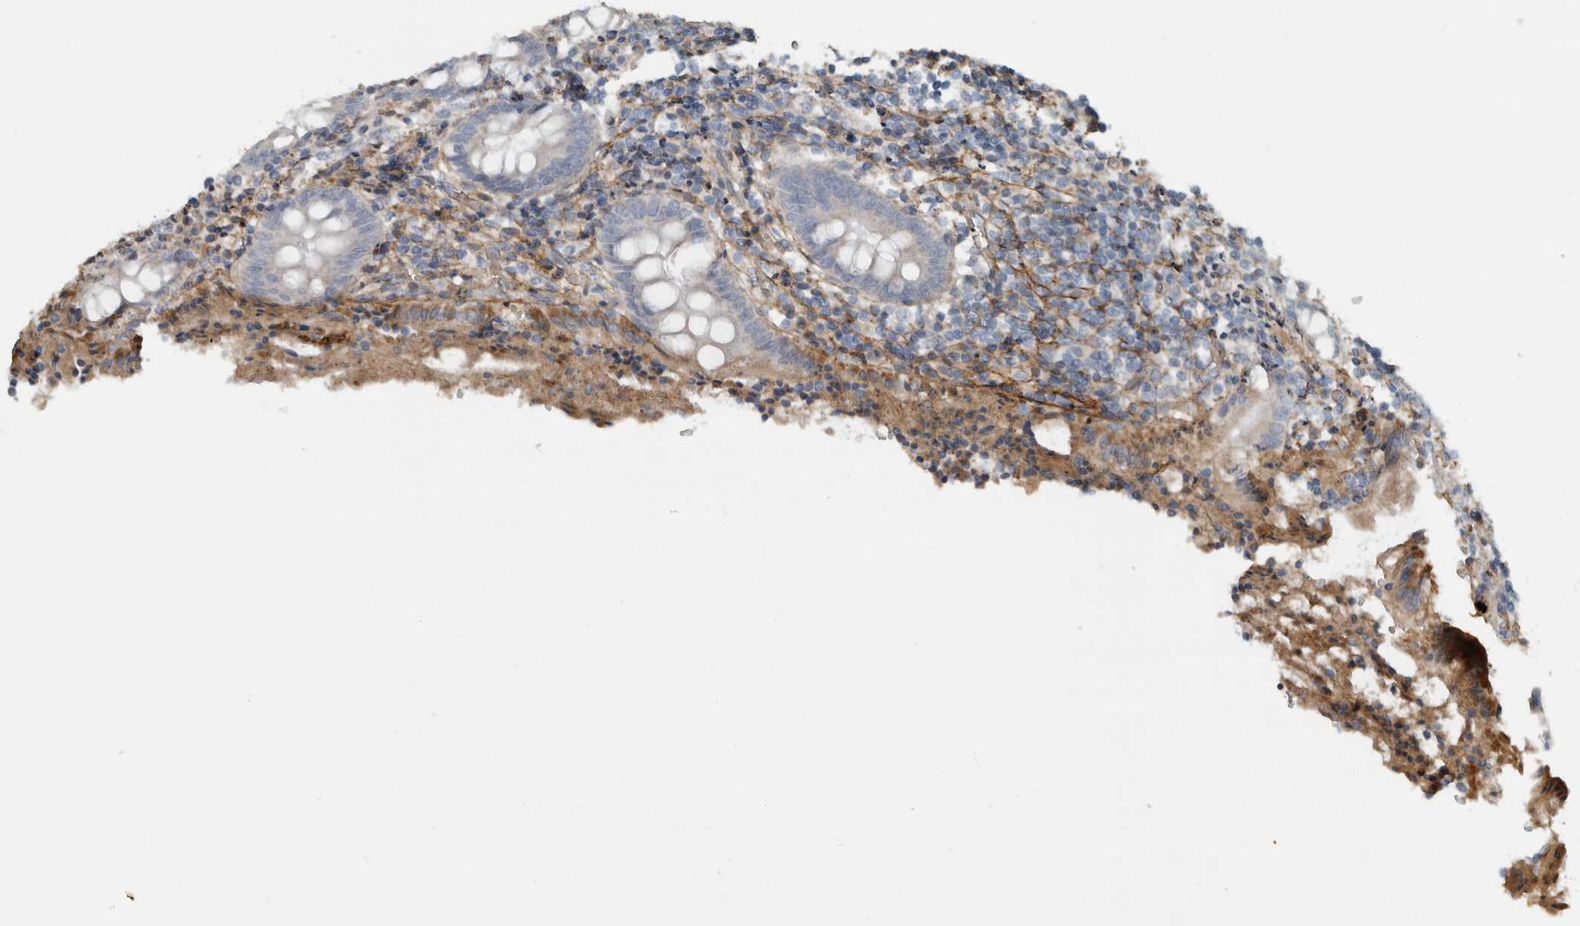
{"staining": {"intensity": "moderate", "quantity": "<25%", "location": "cytoplasmic/membranous"}, "tissue": "appendix", "cell_type": "Glandular cells", "image_type": "normal", "snomed": [{"axis": "morphology", "description": "Normal tissue, NOS"}, {"axis": "topography", "description": "Appendix"}], "caption": "High-magnification brightfield microscopy of normal appendix stained with DAB (brown) and counterstained with hematoxylin (blue). glandular cells exhibit moderate cytoplasmic/membranous staining is present in approximately<25% of cells. (Stains: DAB (3,3'-diaminobenzidine) in brown, nuclei in blue, Microscopy: brightfield microscopy at high magnification).", "gene": "FN1", "patient": {"sex": "female", "age": 17}}